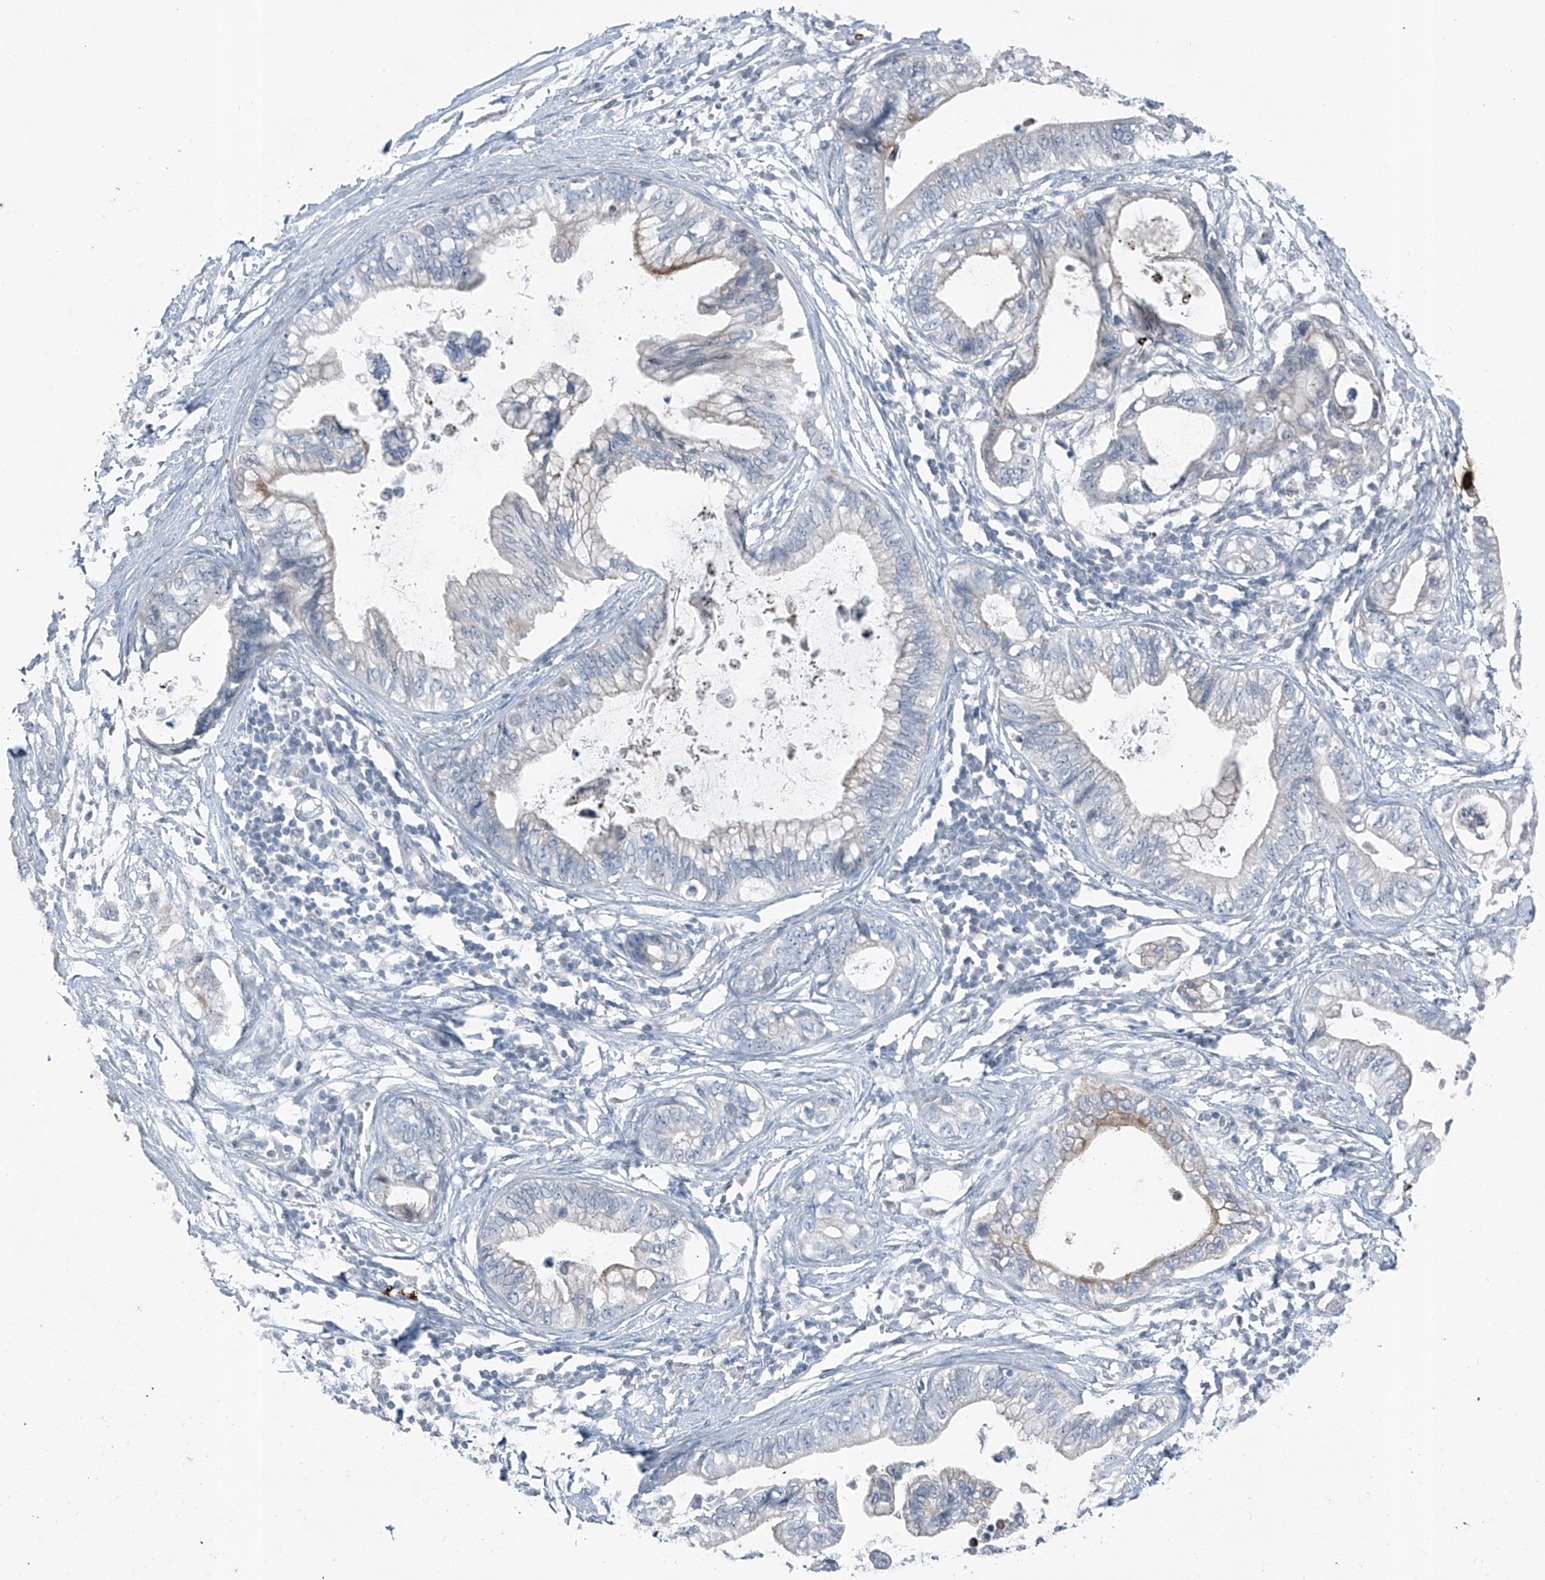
{"staining": {"intensity": "weak", "quantity": "<25%", "location": "cytoplasmic/membranous"}, "tissue": "pancreatic cancer", "cell_type": "Tumor cells", "image_type": "cancer", "snomed": [{"axis": "morphology", "description": "Adenocarcinoma, NOS"}, {"axis": "topography", "description": "Pancreas"}], "caption": "Adenocarcinoma (pancreatic) was stained to show a protein in brown. There is no significant positivity in tumor cells.", "gene": "DYRK1B", "patient": {"sex": "male", "age": 56}}